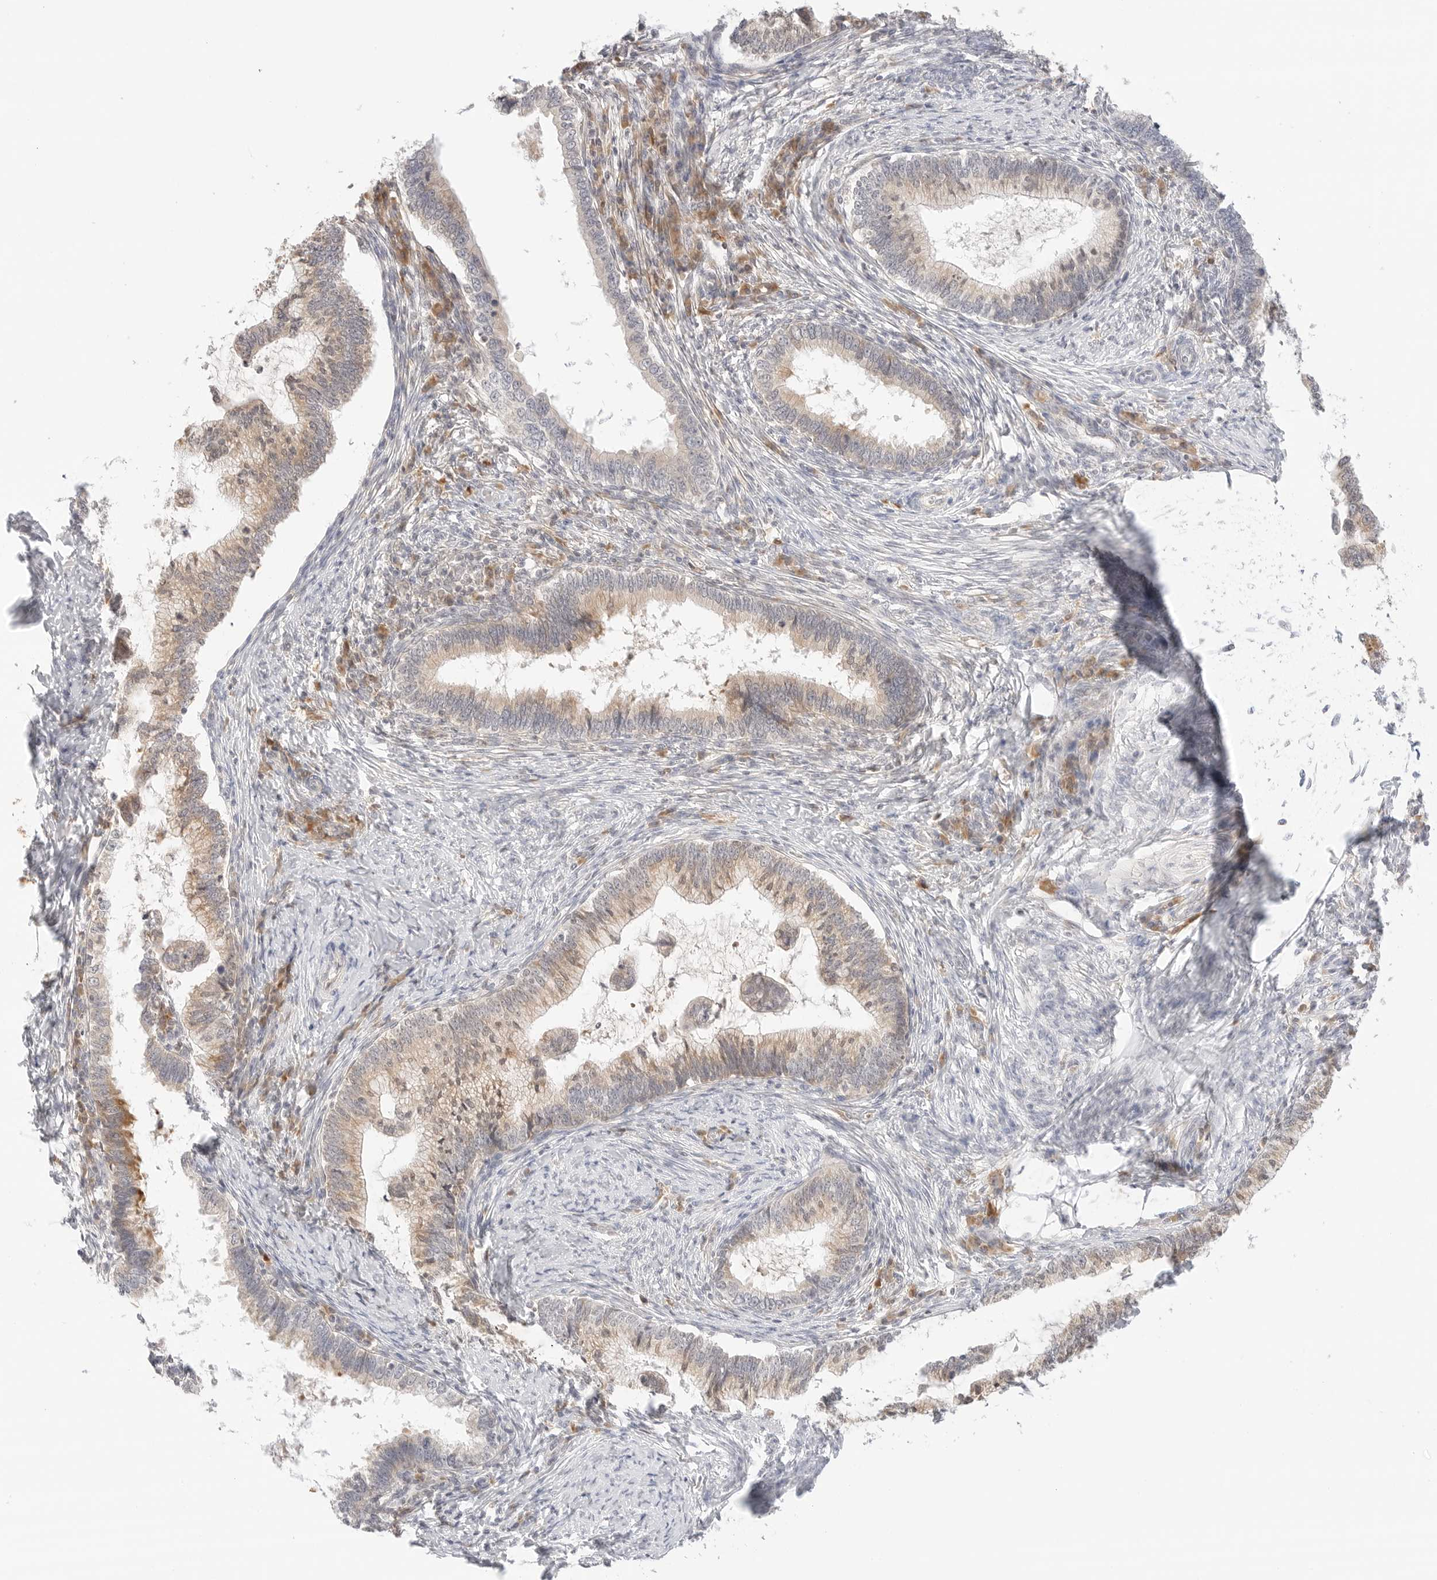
{"staining": {"intensity": "weak", "quantity": "25%-75%", "location": "cytoplasmic/membranous"}, "tissue": "cervical cancer", "cell_type": "Tumor cells", "image_type": "cancer", "snomed": [{"axis": "morphology", "description": "Adenocarcinoma, NOS"}, {"axis": "topography", "description": "Cervix"}], "caption": "Immunohistochemical staining of cervical cancer displays weak cytoplasmic/membranous protein positivity in approximately 25%-75% of tumor cells.", "gene": "ERO1B", "patient": {"sex": "female", "age": 36}}